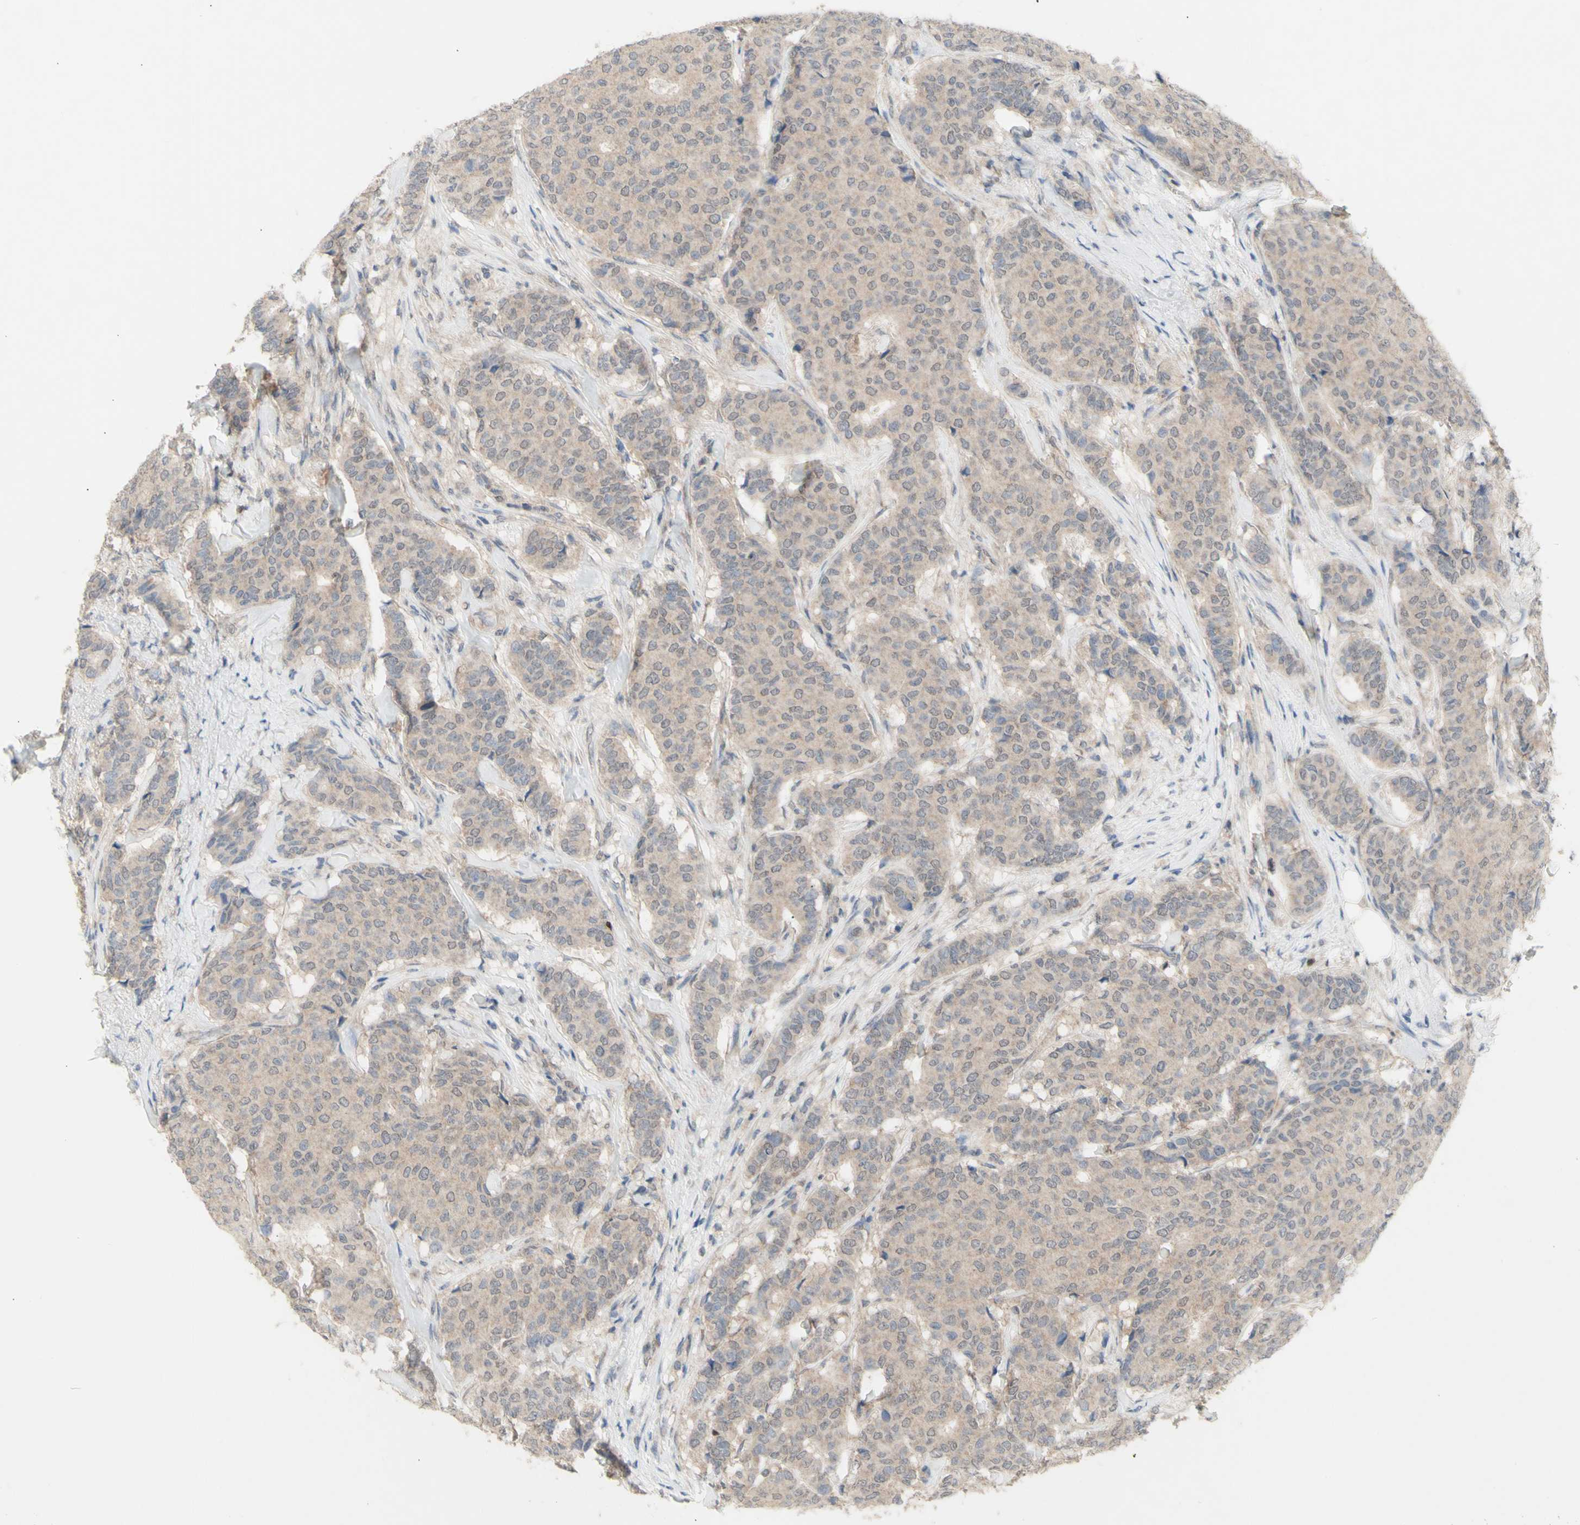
{"staining": {"intensity": "weak", "quantity": ">75%", "location": "cytoplasmic/membranous"}, "tissue": "breast cancer", "cell_type": "Tumor cells", "image_type": "cancer", "snomed": [{"axis": "morphology", "description": "Duct carcinoma"}, {"axis": "topography", "description": "Breast"}], "caption": "A low amount of weak cytoplasmic/membranous staining is identified in approximately >75% of tumor cells in breast cancer tissue.", "gene": "NLRP1", "patient": {"sex": "female", "age": 75}}